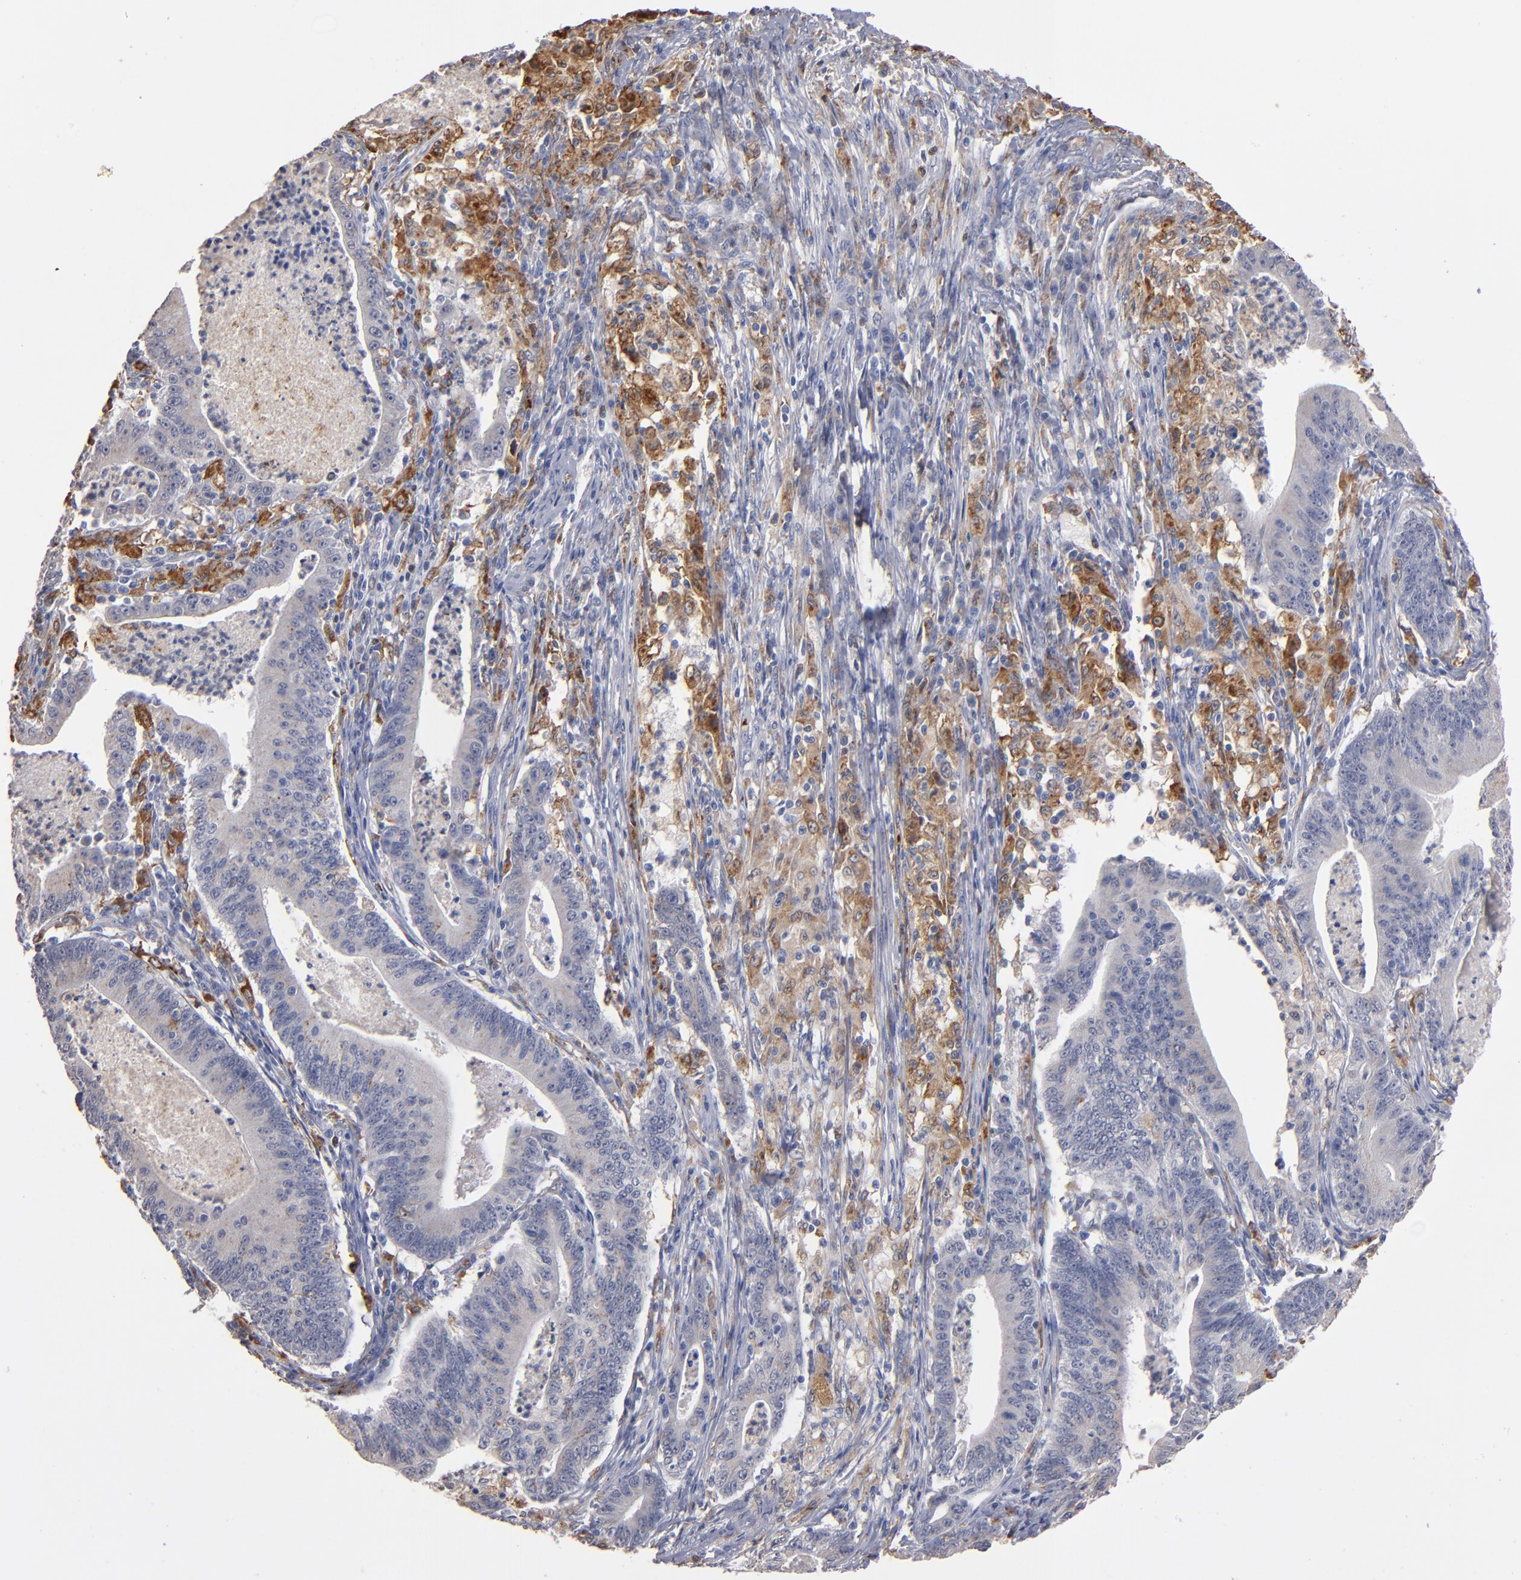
{"staining": {"intensity": "negative", "quantity": "none", "location": "none"}, "tissue": "stomach cancer", "cell_type": "Tumor cells", "image_type": "cancer", "snomed": [{"axis": "morphology", "description": "Adenocarcinoma, NOS"}, {"axis": "topography", "description": "Stomach, lower"}], "caption": "Tumor cells are negative for brown protein staining in adenocarcinoma (stomach). (DAB immunohistochemistry, high magnification).", "gene": "SELP", "patient": {"sex": "female", "age": 86}}